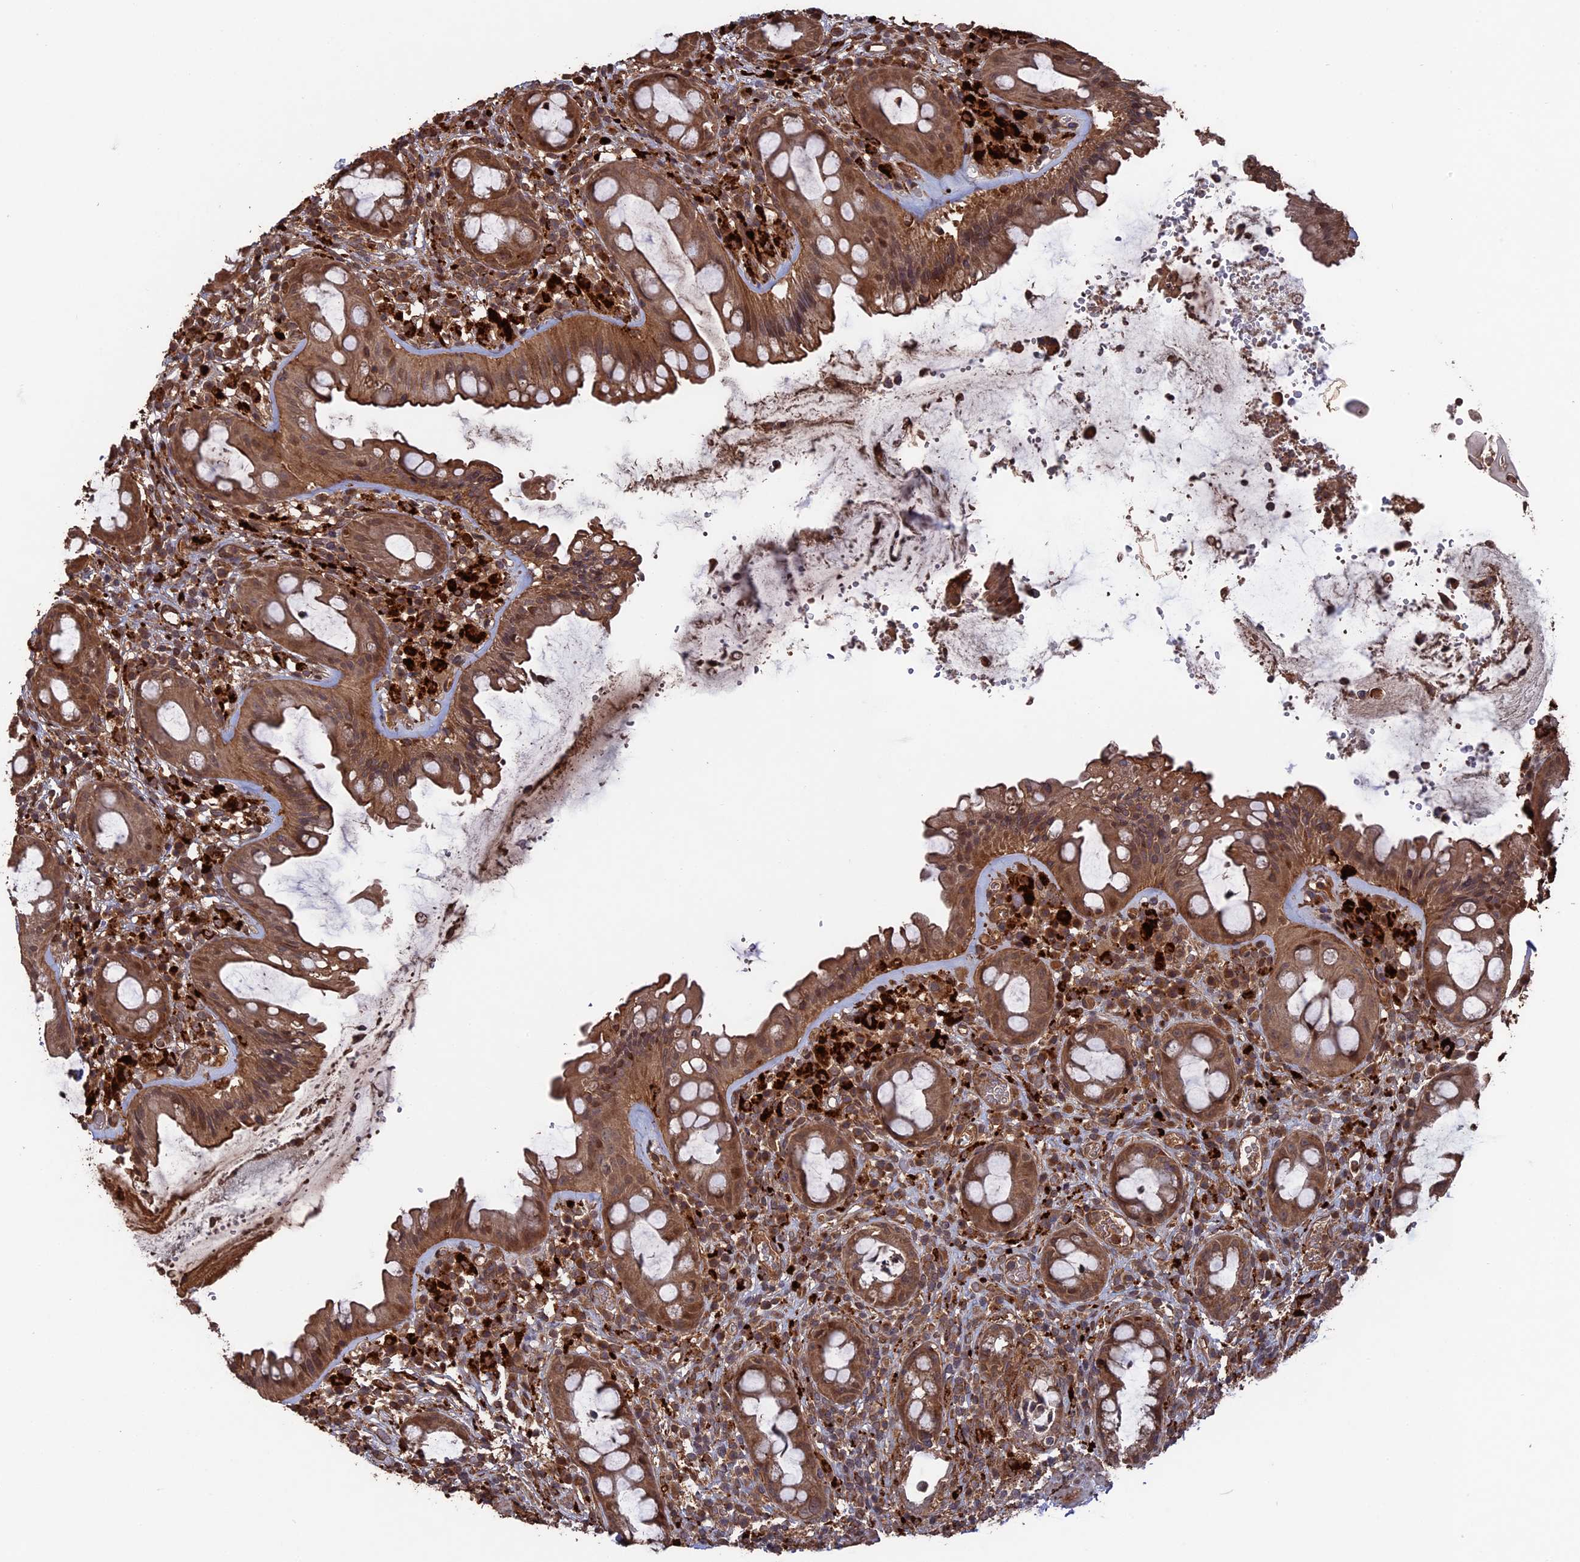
{"staining": {"intensity": "moderate", "quantity": ">75%", "location": "cytoplasmic/membranous,nuclear"}, "tissue": "rectum", "cell_type": "Glandular cells", "image_type": "normal", "snomed": [{"axis": "morphology", "description": "Normal tissue, NOS"}, {"axis": "topography", "description": "Rectum"}], "caption": "Rectum was stained to show a protein in brown. There is medium levels of moderate cytoplasmic/membranous,nuclear positivity in about >75% of glandular cells. The staining is performed using DAB brown chromogen to label protein expression. The nuclei are counter-stained blue using hematoxylin.", "gene": "TELO2", "patient": {"sex": "female", "age": 57}}